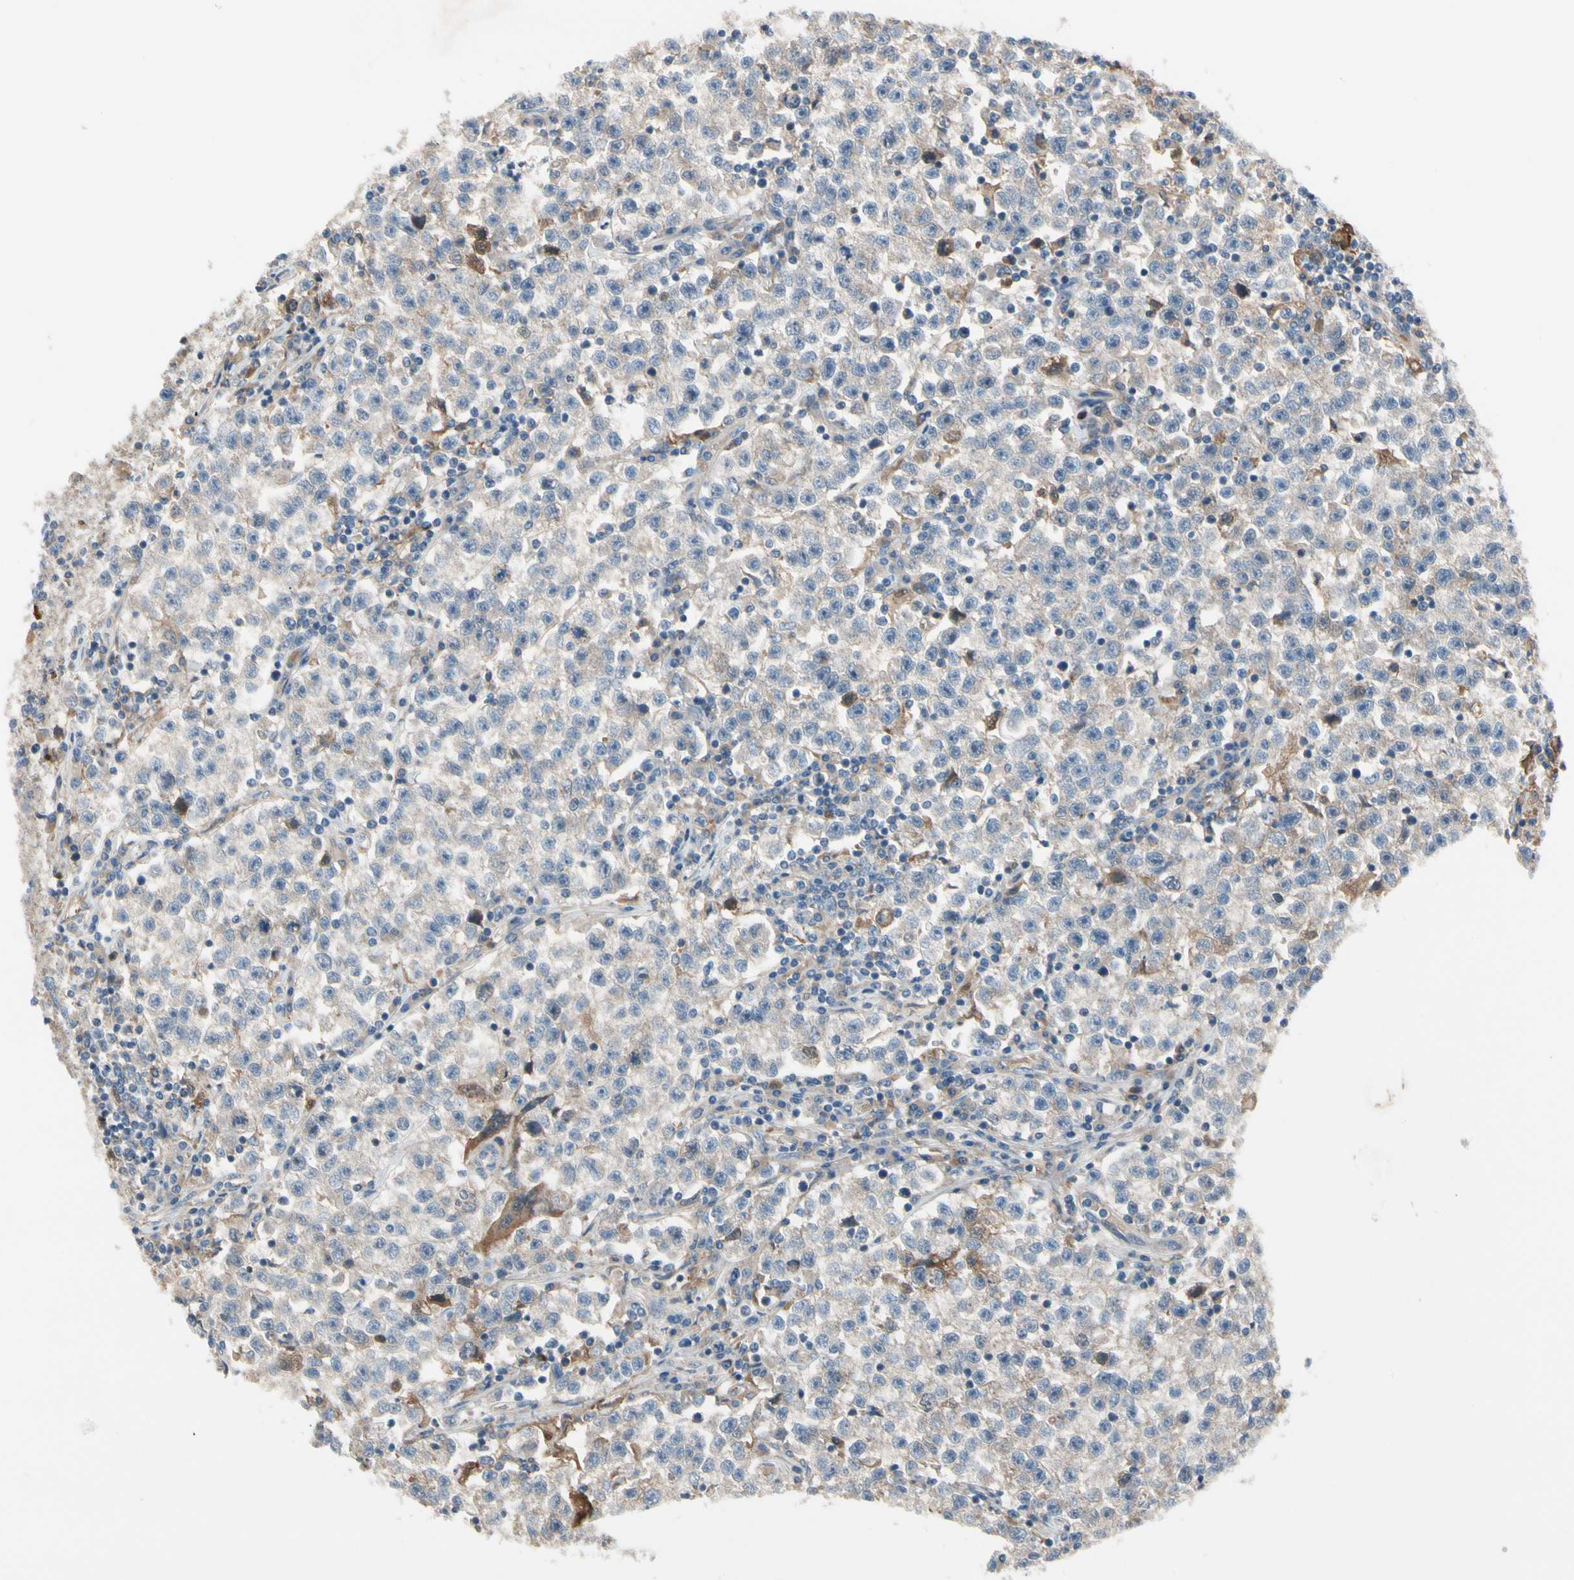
{"staining": {"intensity": "moderate", "quantity": "<25%", "location": "cytoplasmic/membranous"}, "tissue": "testis cancer", "cell_type": "Tumor cells", "image_type": "cancer", "snomed": [{"axis": "morphology", "description": "Seminoma, NOS"}, {"axis": "topography", "description": "Testis"}], "caption": "DAB (3,3'-diaminobenzidine) immunohistochemical staining of human seminoma (testis) reveals moderate cytoplasmic/membranous protein positivity in approximately <25% of tumor cells.", "gene": "HJURP", "patient": {"sex": "male", "age": 22}}